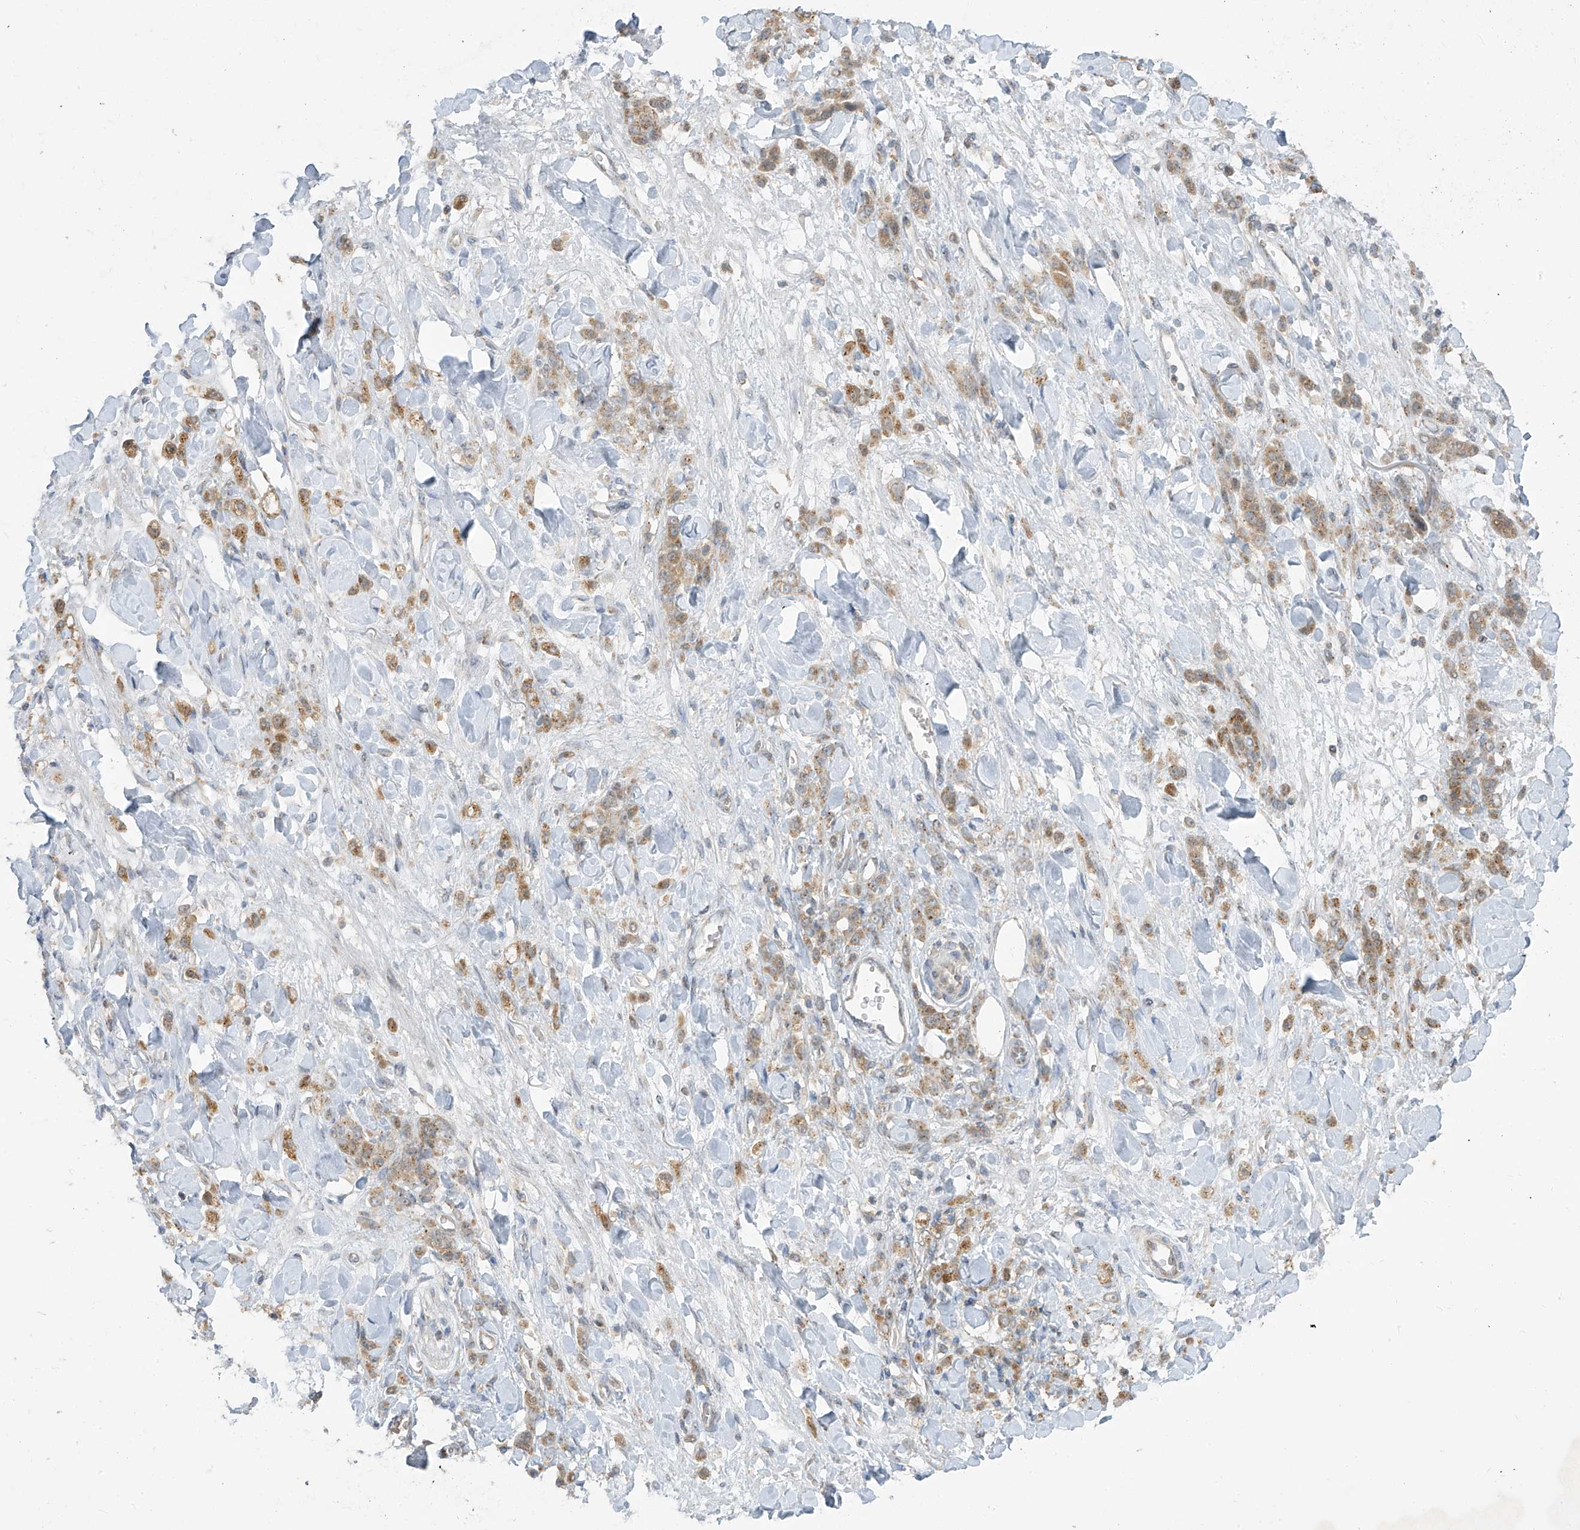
{"staining": {"intensity": "moderate", "quantity": ">75%", "location": "cytoplasmic/membranous"}, "tissue": "stomach cancer", "cell_type": "Tumor cells", "image_type": "cancer", "snomed": [{"axis": "morphology", "description": "Normal tissue, NOS"}, {"axis": "morphology", "description": "Adenocarcinoma, NOS"}, {"axis": "topography", "description": "Stomach"}], "caption": "A micrograph of stomach cancer (adenocarcinoma) stained for a protein exhibits moderate cytoplasmic/membranous brown staining in tumor cells.", "gene": "PARVG", "patient": {"sex": "male", "age": 82}}